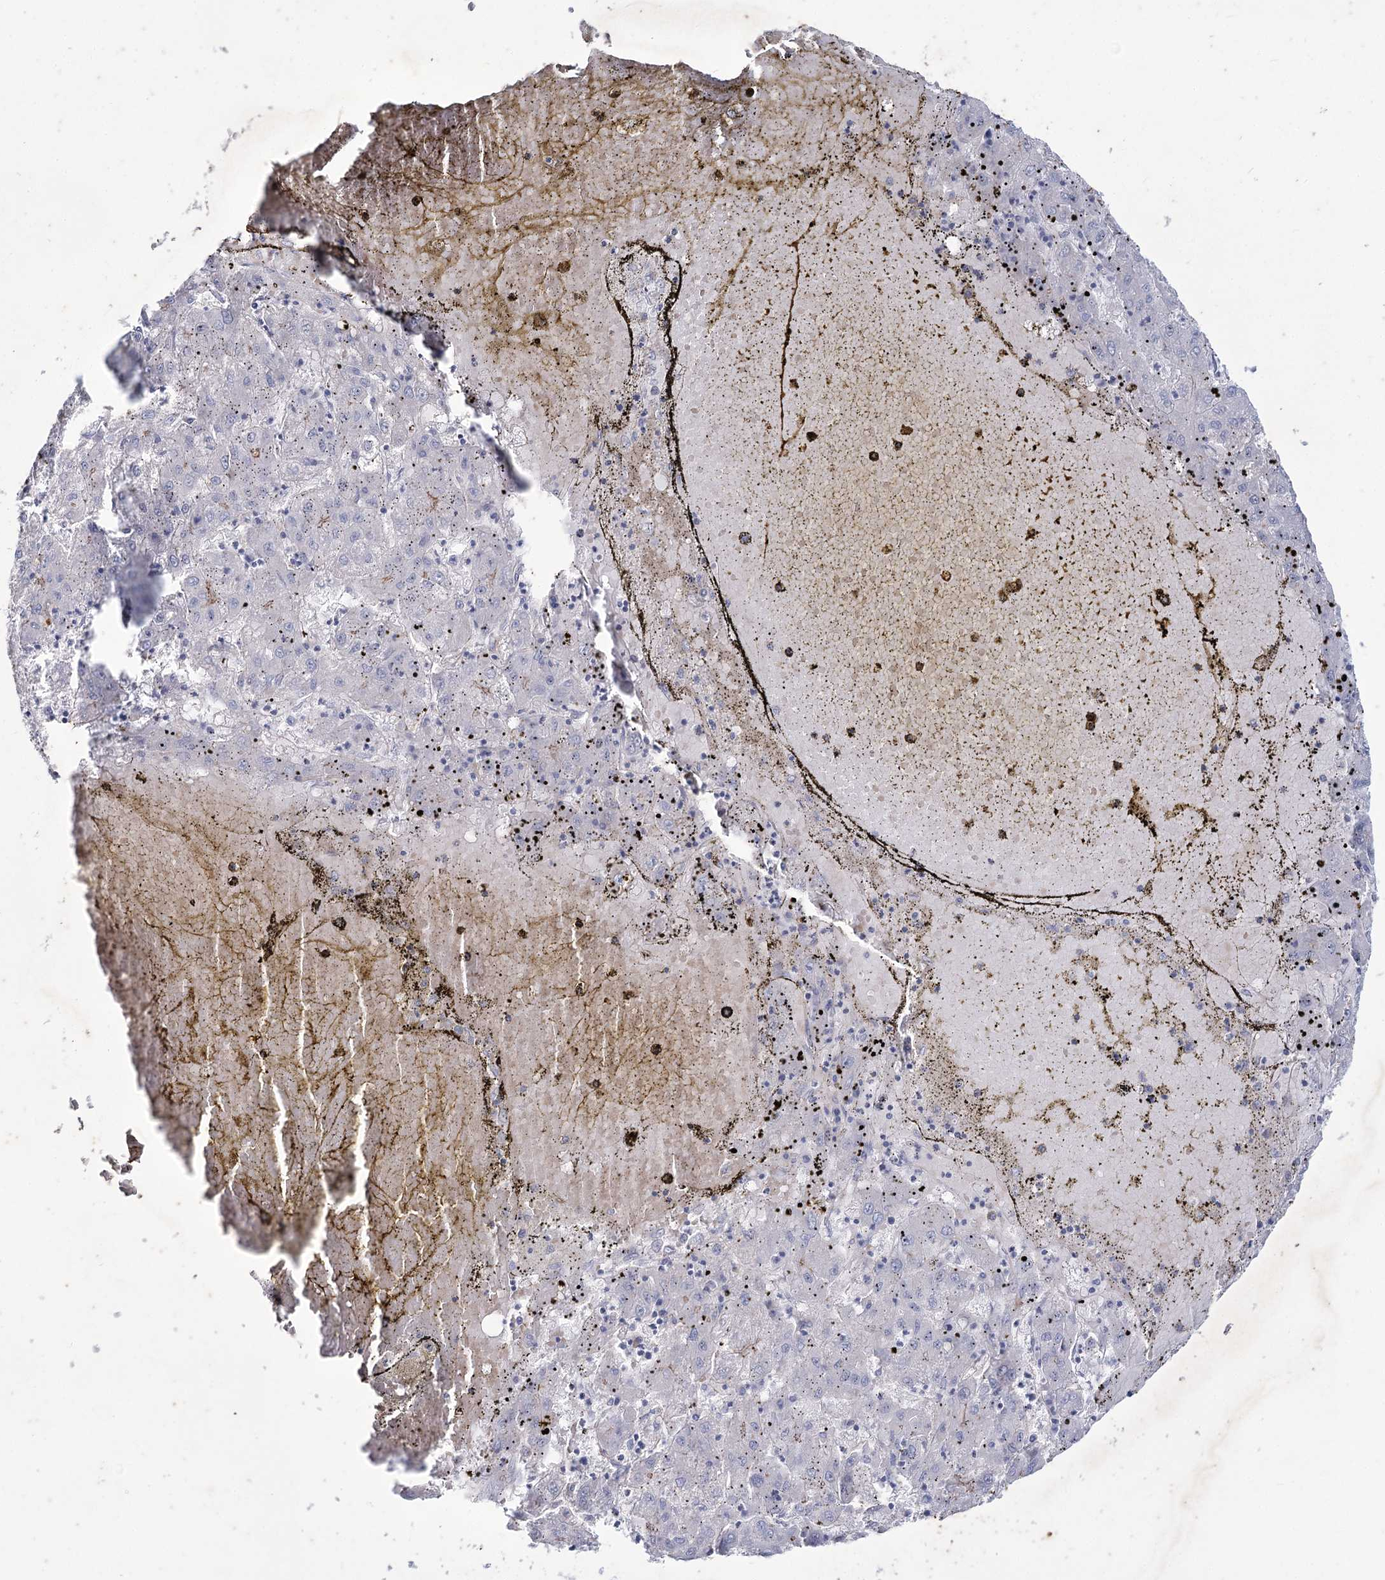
{"staining": {"intensity": "negative", "quantity": "none", "location": "none"}, "tissue": "liver cancer", "cell_type": "Tumor cells", "image_type": "cancer", "snomed": [{"axis": "morphology", "description": "Carcinoma, Hepatocellular, NOS"}, {"axis": "topography", "description": "Liver"}], "caption": "The immunohistochemistry histopathology image has no significant positivity in tumor cells of hepatocellular carcinoma (liver) tissue.", "gene": "LDLRAD3", "patient": {"sex": "male", "age": 72}}